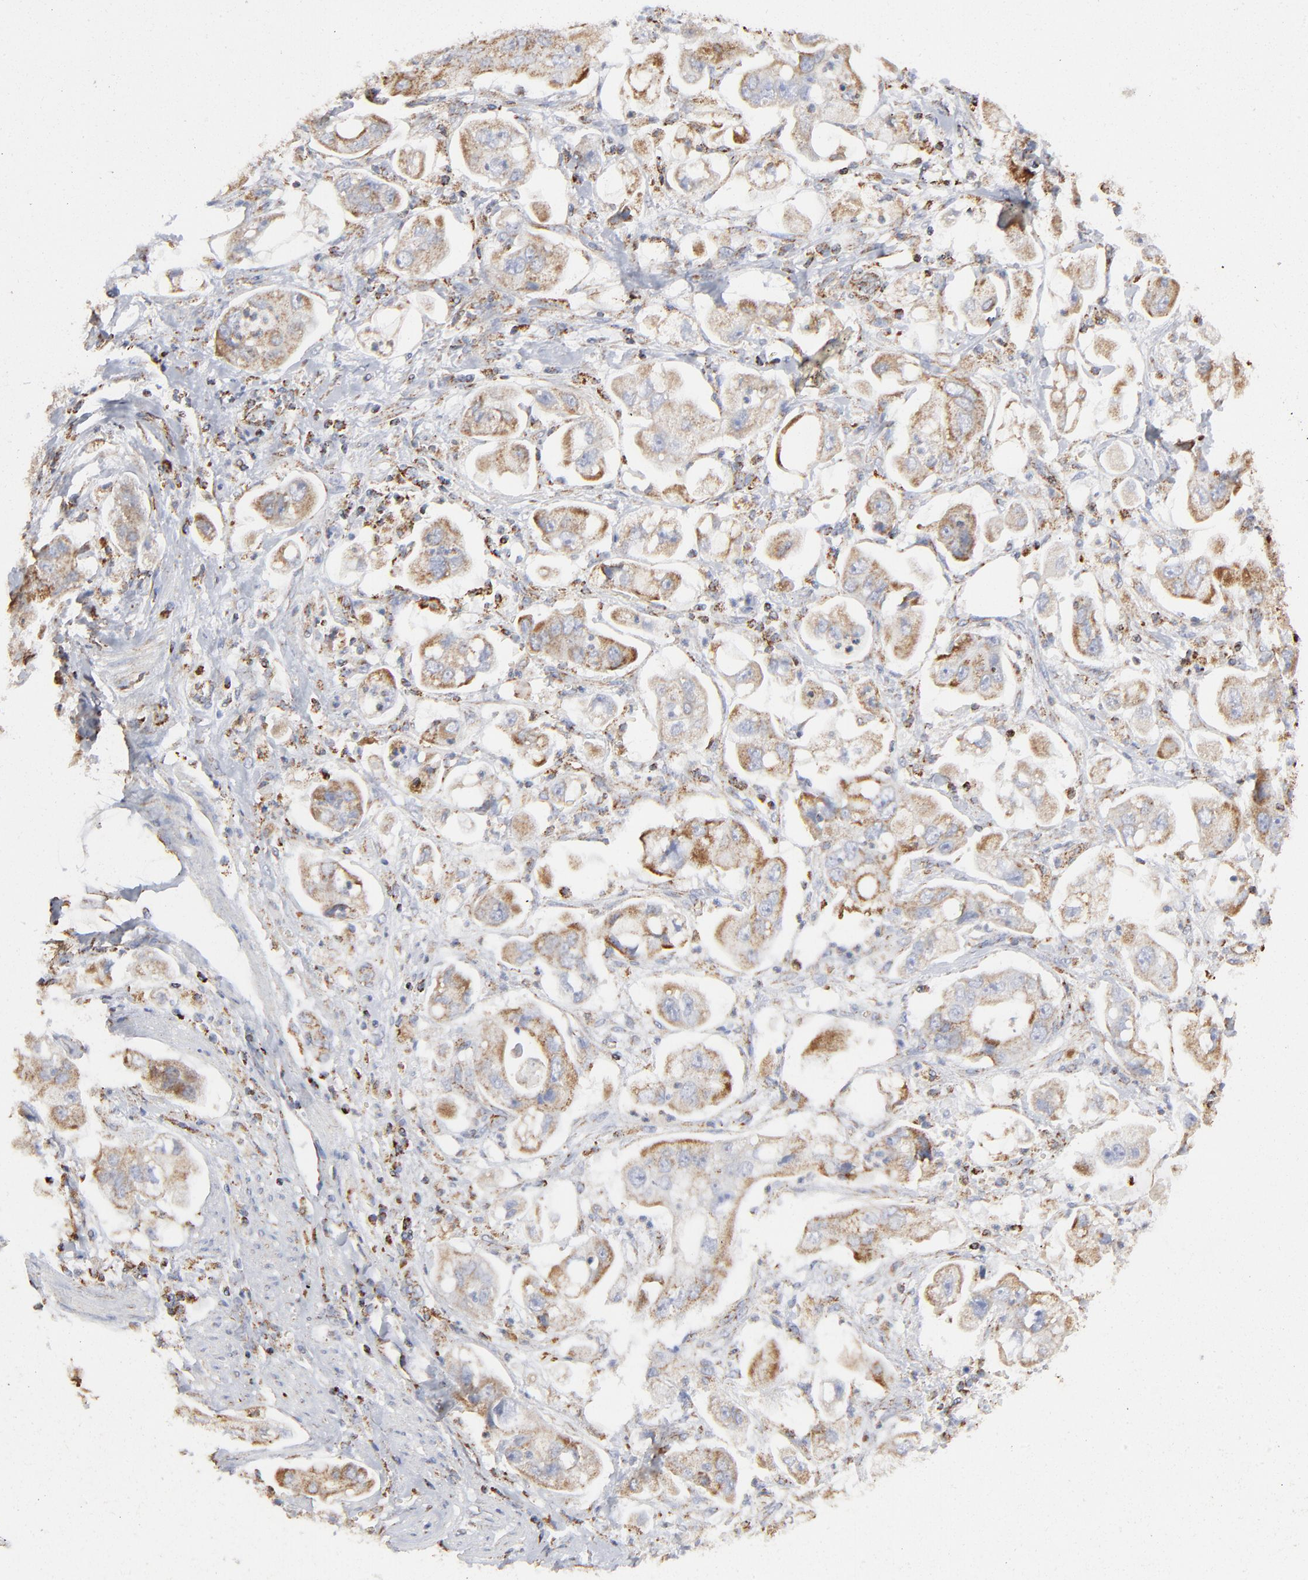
{"staining": {"intensity": "moderate", "quantity": ">75%", "location": "cytoplasmic/membranous"}, "tissue": "stomach cancer", "cell_type": "Tumor cells", "image_type": "cancer", "snomed": [{"axis": "morphology", "description": "Adenocarcinoma, NOS"}, {"axis": "topography", "description": "Stomach"}], "caption": "Stomach adenocarcinoma stained with immunohistochemistry (IHC) reveals moderate cytoplasmic/membranous positivity in about >75% of tumor cells.", "gene": "ASB3", "patient": {"sex": "male", "age": 62}}